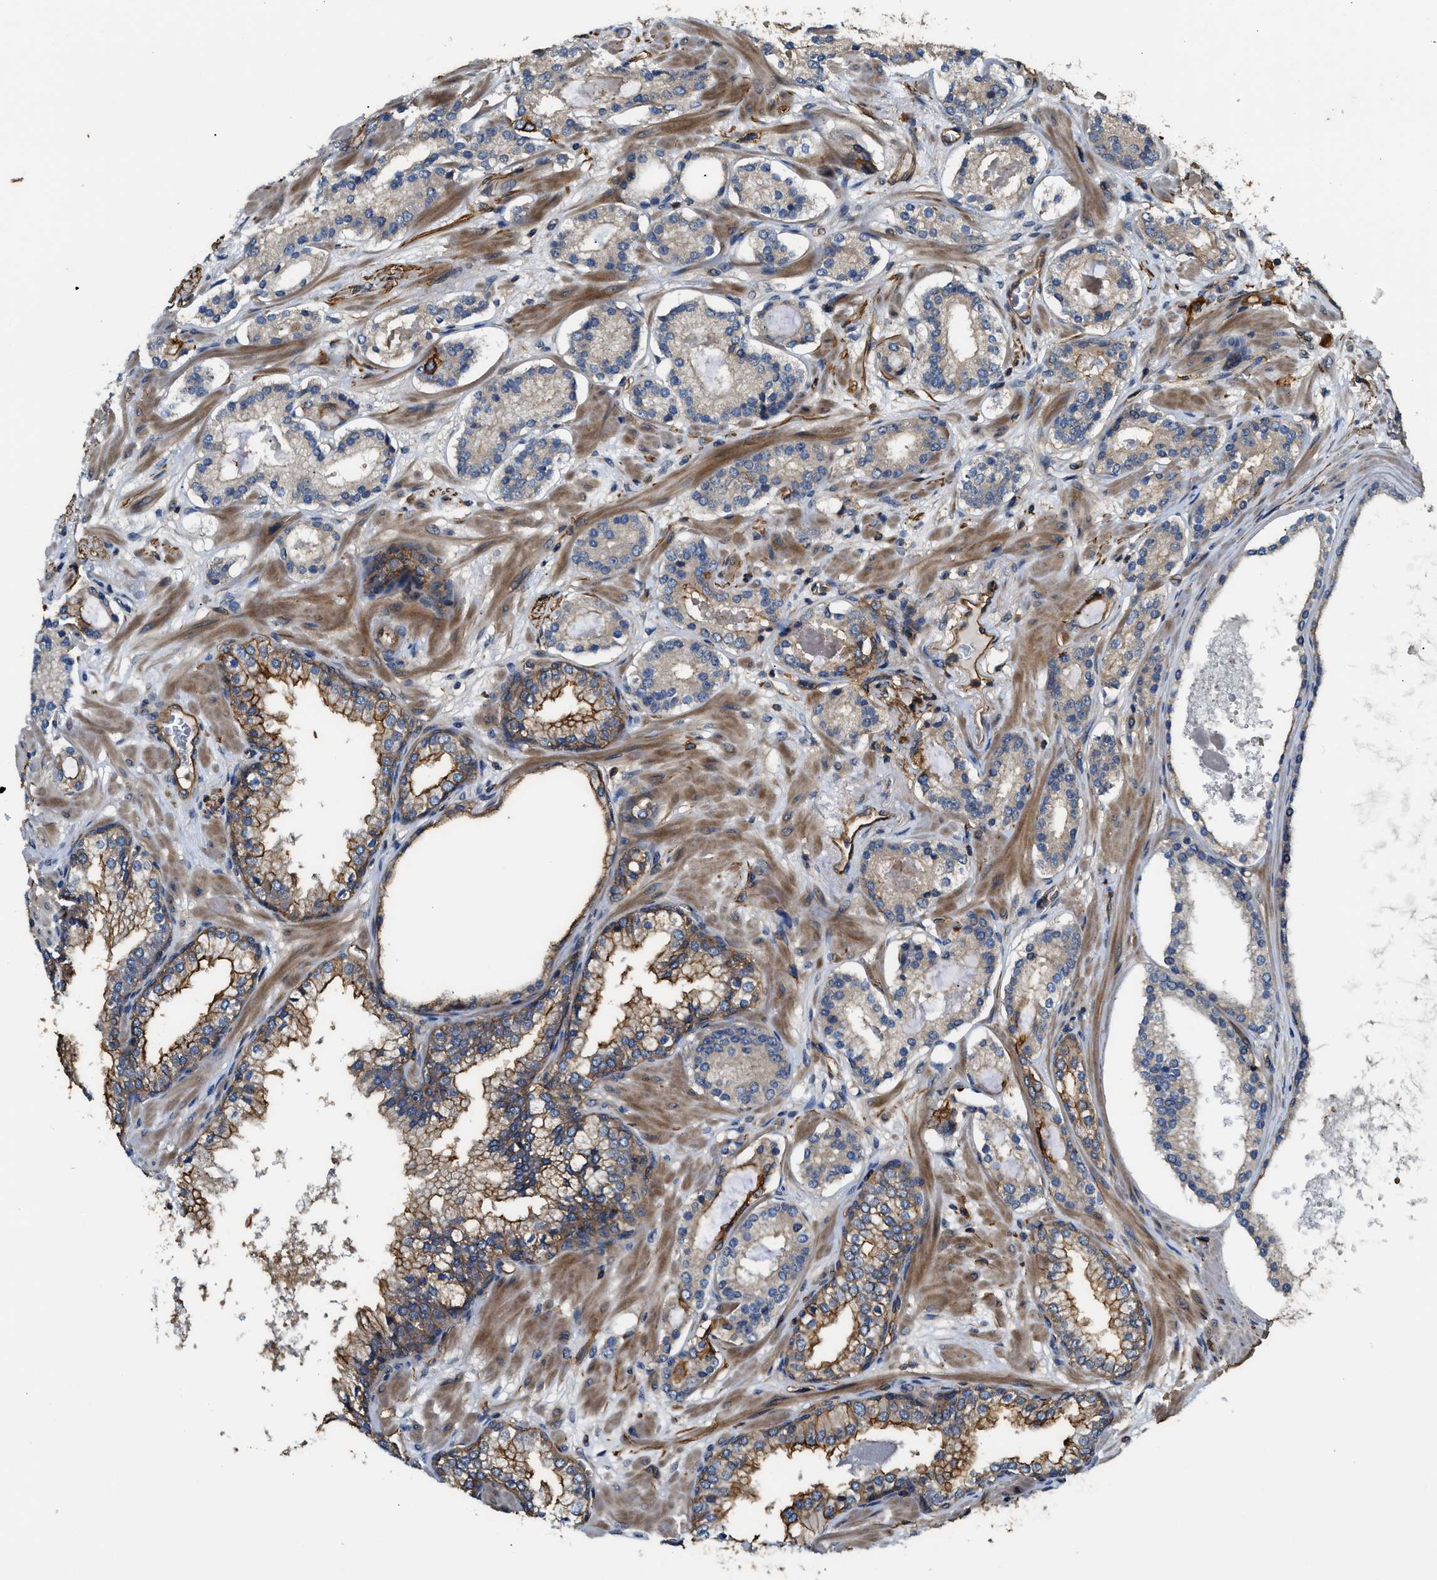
{"staining": {"intensity": "weak", "quantity": ">75%", "location": "cytoplasmic/membranous"}, "tissue": "prostate cancer", "cell_type": "Tumor cells", "image_type": "cancer", "snomed": [{"axis": "morphology", "description": "Adenocarcinoma, Low grade"}, {"axis": "topography", "description": "Prostate"}], "caption": "DAB (3,3'-diaminobenzidine) immunohistochemical staining of human prostate cancer (low-grade adenocarcinoma) exhibits weak cytoplasmic/membranous protein staining in approximately >75% of tumor cells.", "gene": "DDHD2", "patient": {"sex": "male", "age": 63}}